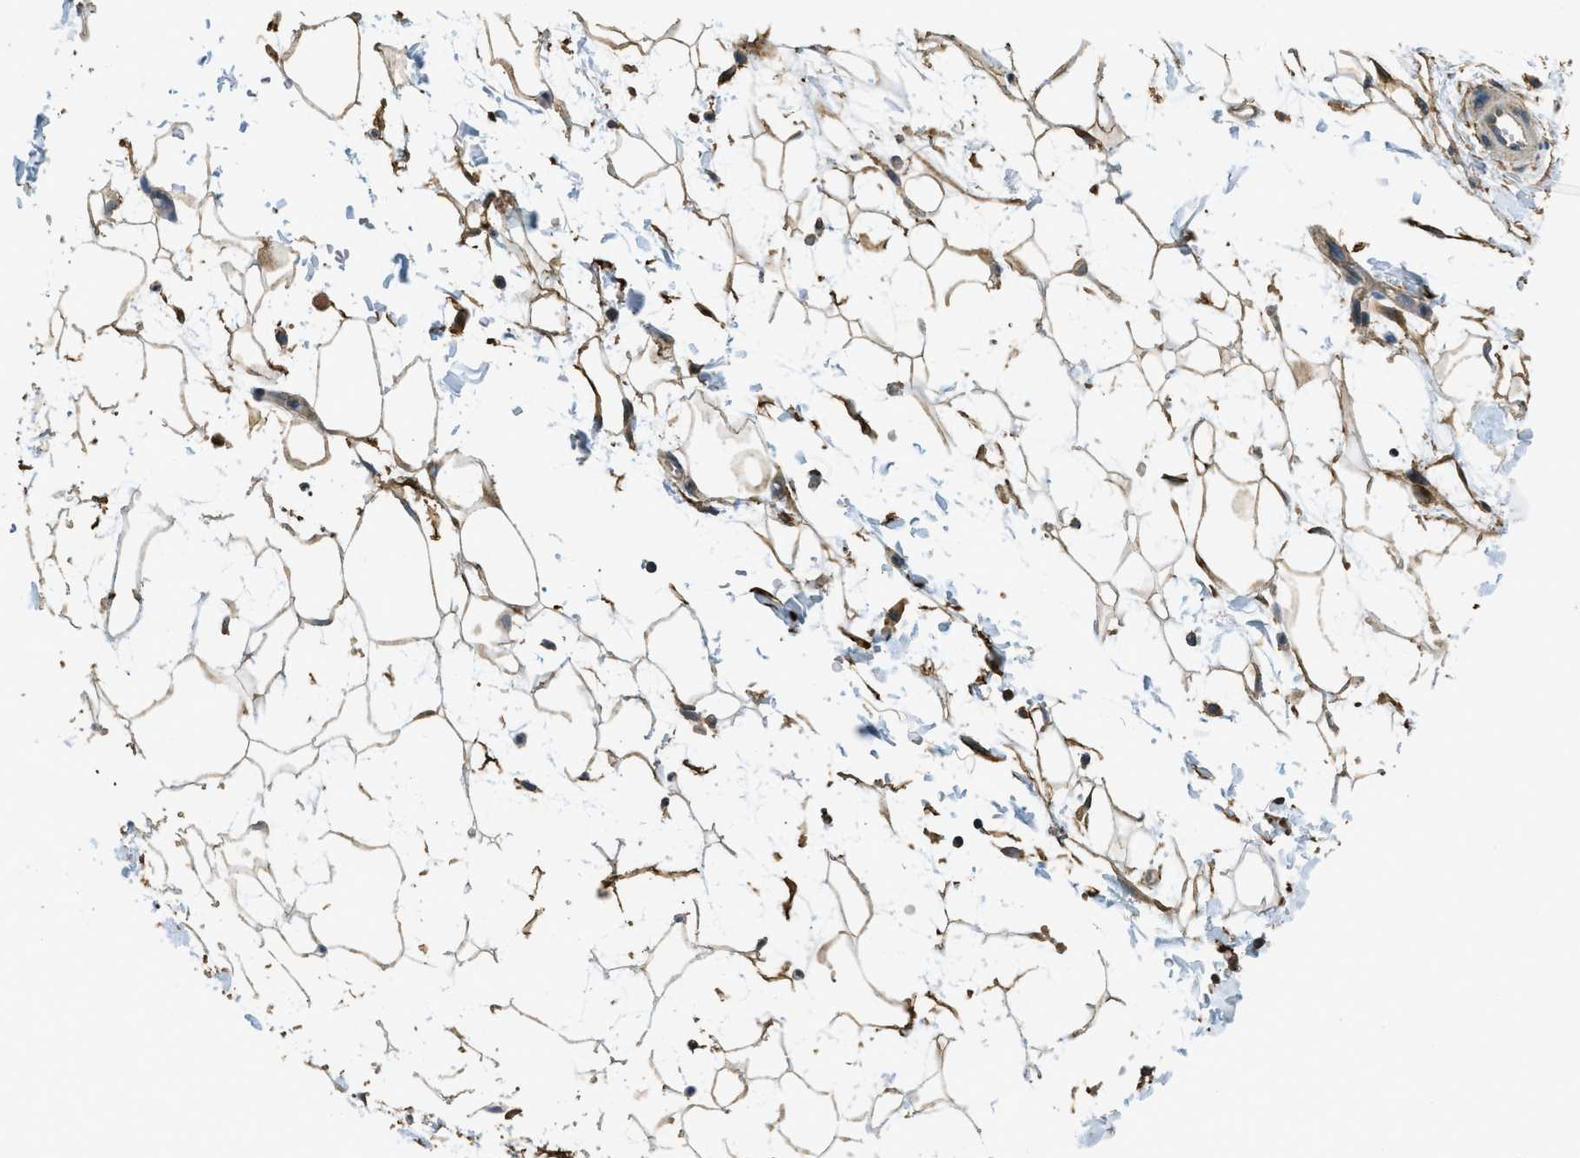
{"staining": {"intensity": "moderate", "quantity": ">75%", "location": "cytoplasmic/membranous"}, "tissue": "adipose tissue", "cell_type": "Adipocytes", "image_type": "normal", "snomed": [{"axis": "morphology", "description": "Normal tissue, NOS"}, {"axis": "topography", "description": "Soft tissue"}], "caption": "This micrograph displays benign adipose tissue stained with IHC to label a protein in brown. The cytoplasmic/membranous of adipocytes show moderate positivity for the protein. Nuclei are counter-stained blue.", "gene": "CD276", "patient": {"sex": "male", "age": 72}}